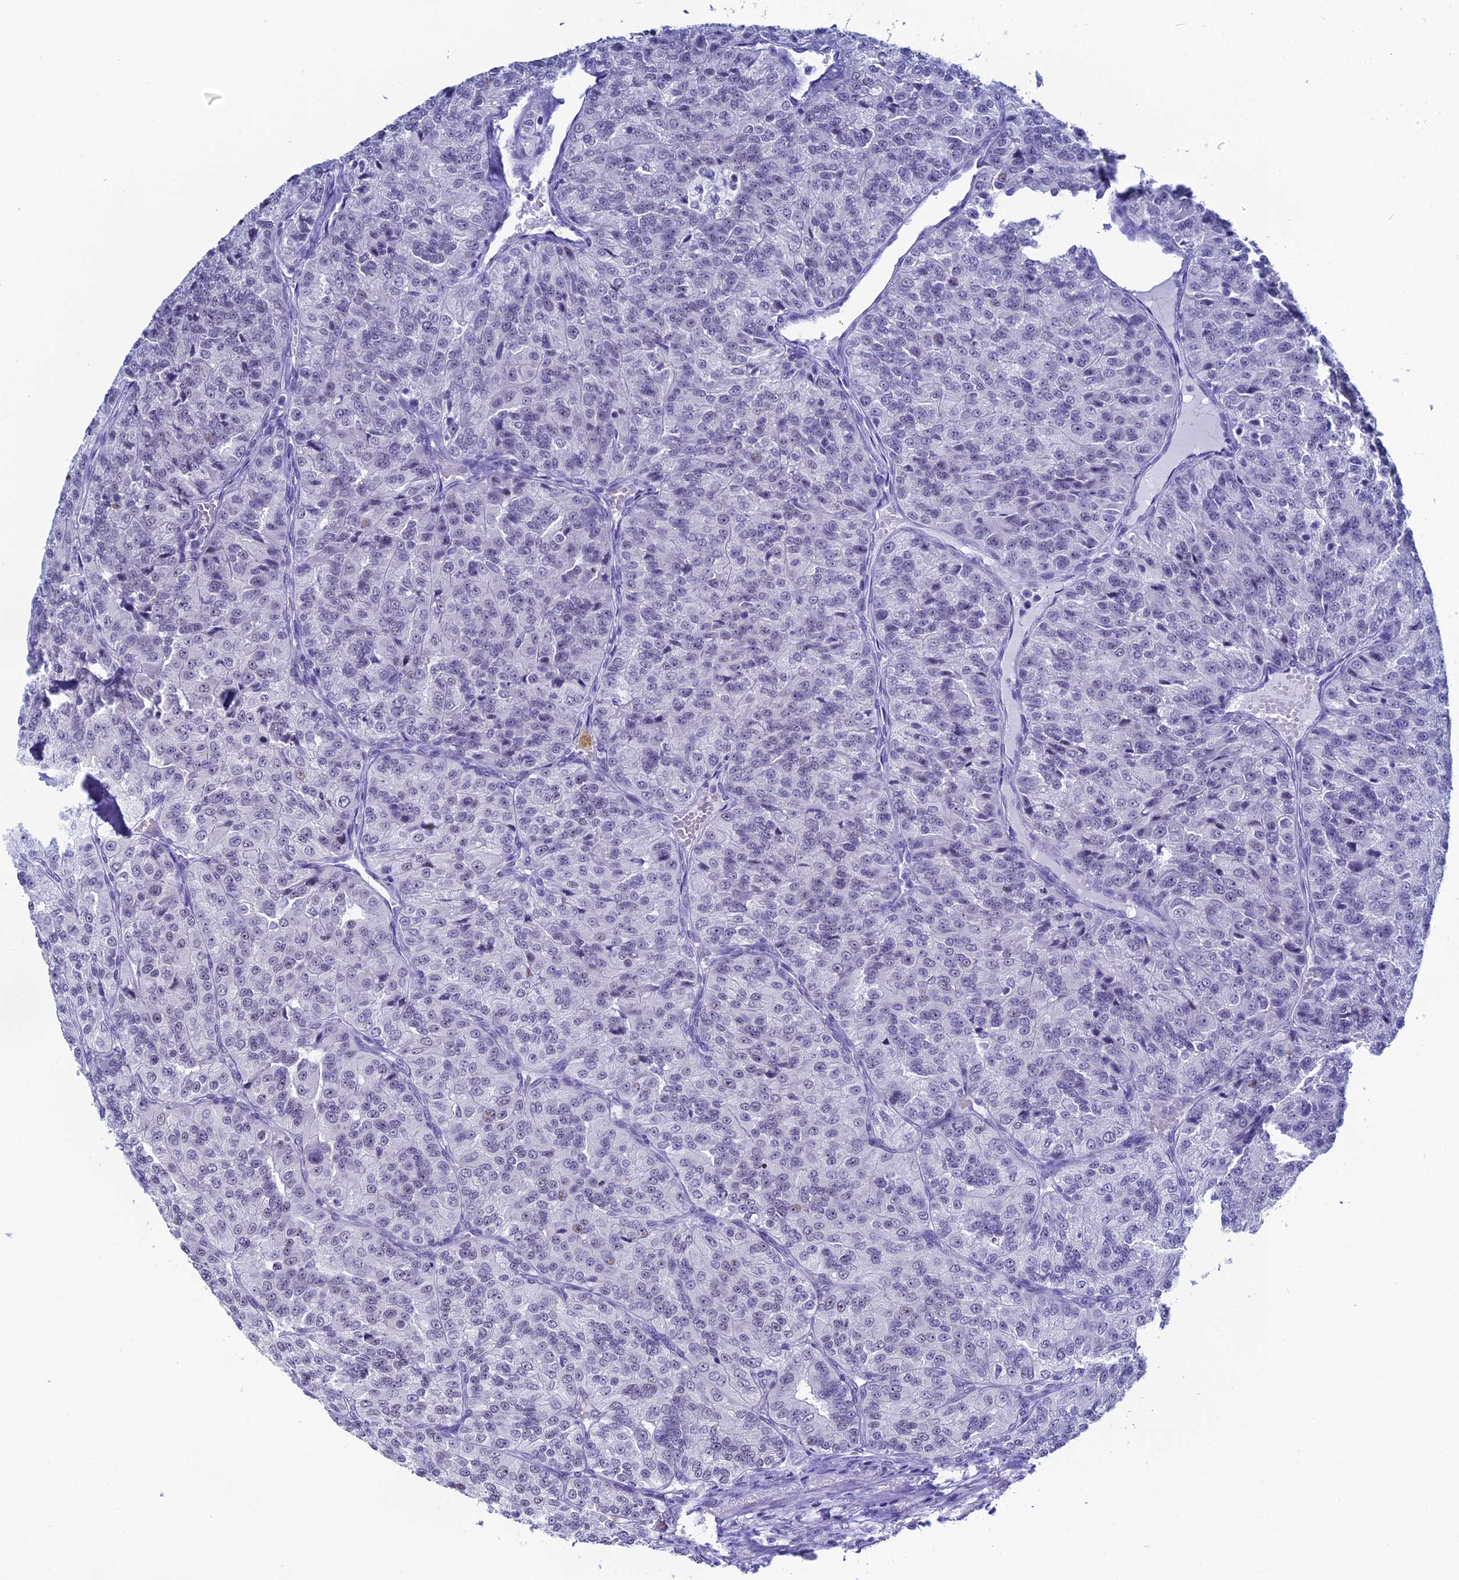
{"staining": {"intensity": "moderate", "quantity": "25%-75%", "location": "nuclear"}, "tissue": "renal cancer", "cell_type": "Tumor cells", "image_type": "cancer", "snomed": [{"axis": "morphology", "description": "Adenocarcinoma, NOS"}, {"axis": "topography", "description": "Kidney"}], "caption": "Approximately 25%-75% of tumor cells in human renal cancer exhibit moderate nuclear protein positivity as visualized by brown immunohistochemical staining.", "gene": "CD2BP2", "patient": {"sex": "female", "age": 63}}